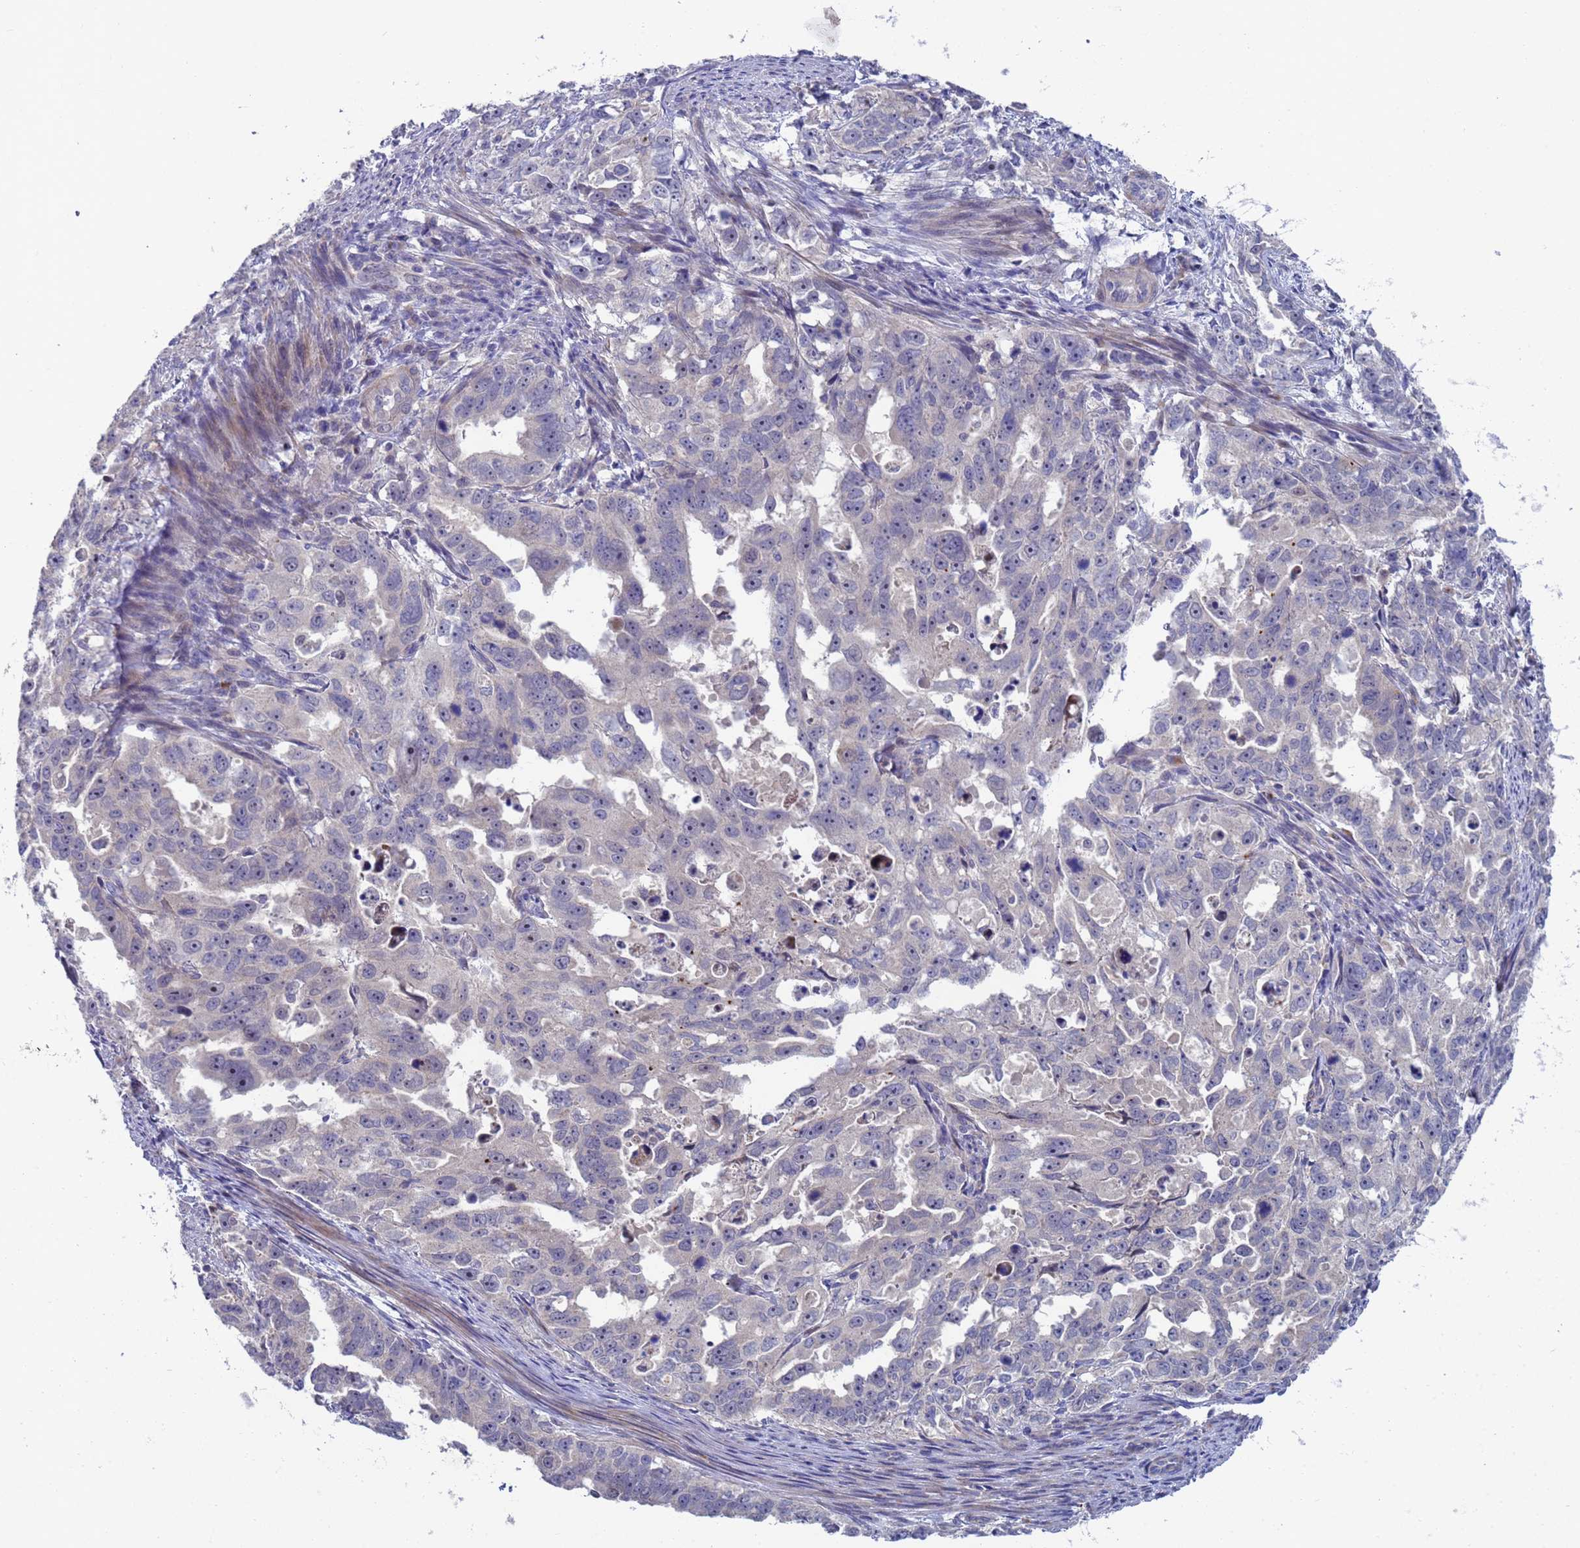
{"staining": {"intensity": "negative", "quantity": "none", "location": "none"}, "tissue": "endometrial cancer", "cell_type": "Tumor cells", "image_type": "cancer", "snomed": [{"axis": "morphology", "description": "Adenocarcinoma, NOS"}, {"axis": "topography", "description": "Endometrium"}], "caption": "Tumor cells are negative for brown protein staining in endometrial adenocarcinoma.", "gene": "ENOSF1", "patient": {"sex": "female", "age": 65}}